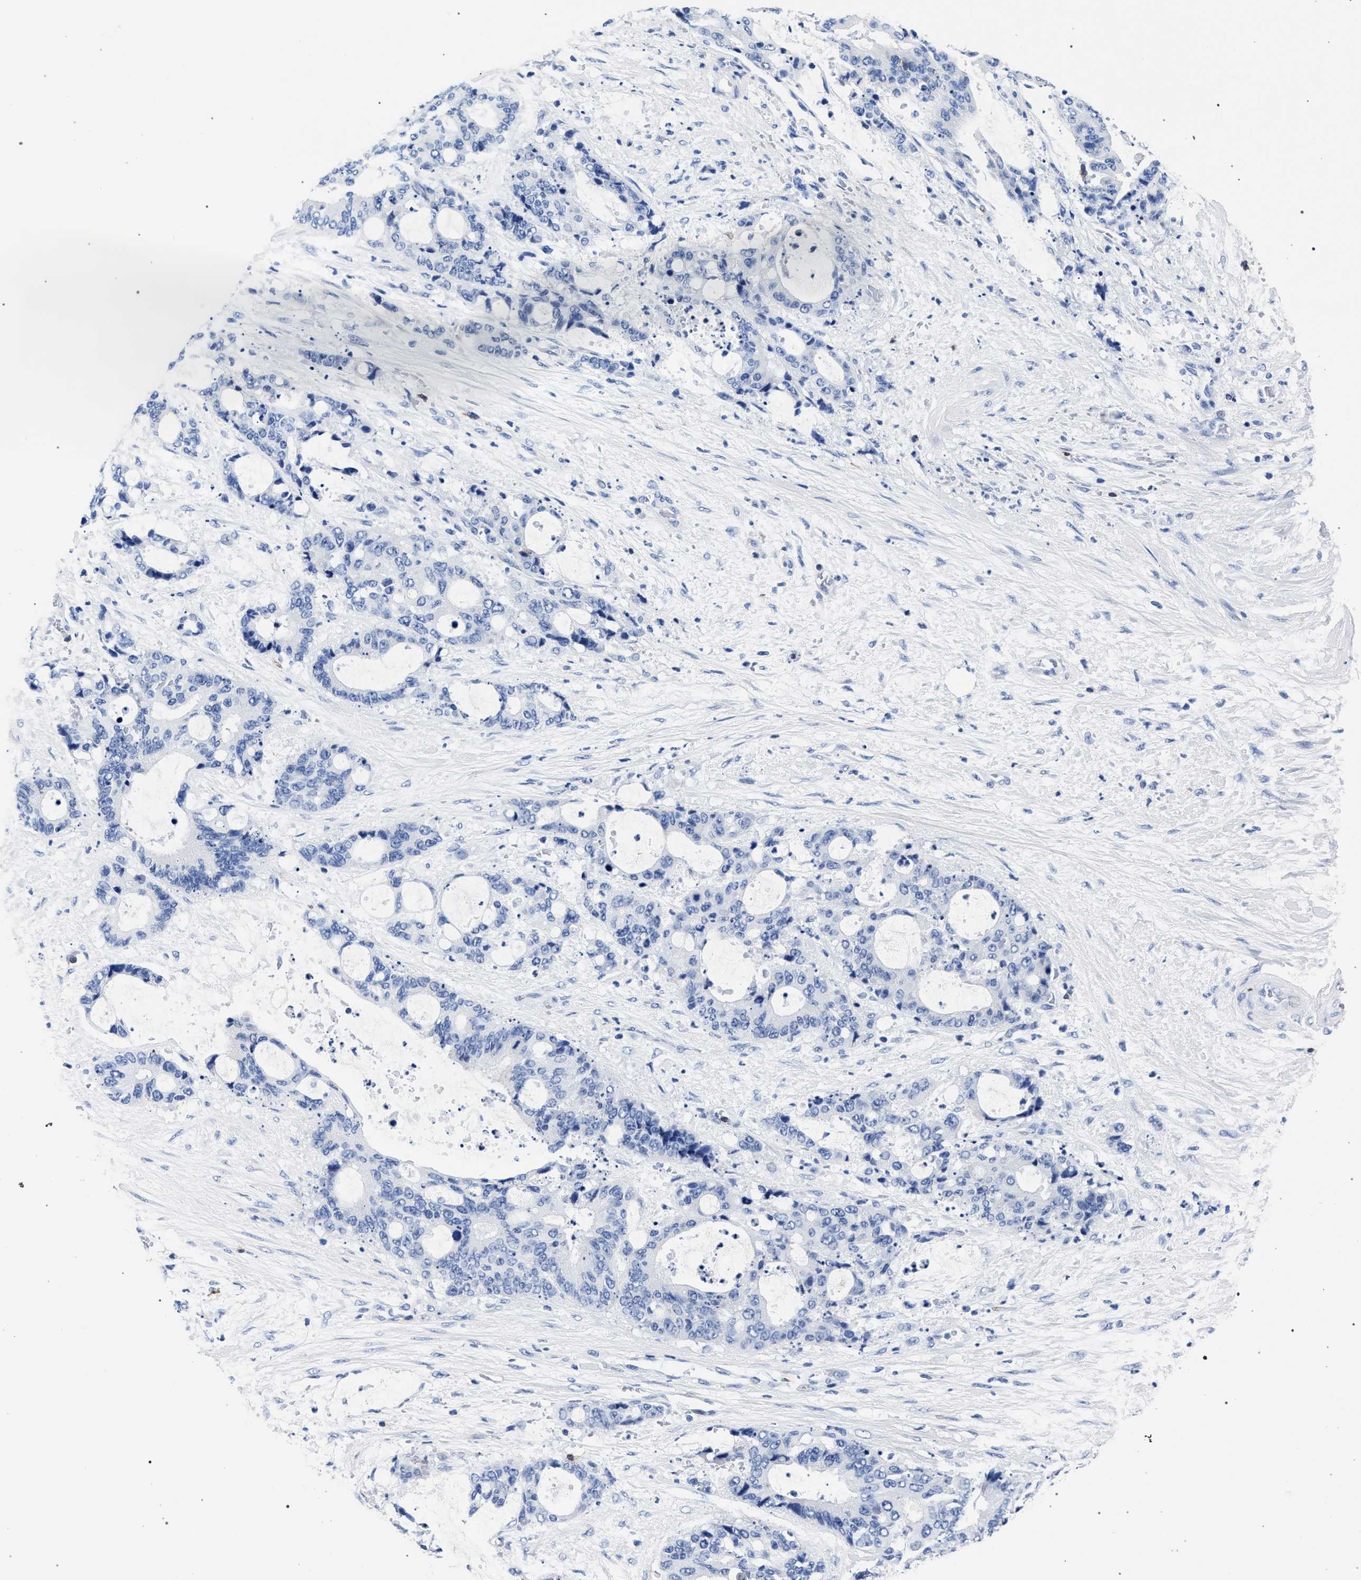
{"staining": {"intensity": "negative", "quantity": "none", "location": "none"}, "tissue": "liver cancer", "cell_type": "Tumor cells", "image_type": "cancer", "snomed": [{"axis": "morphology", "description": "Normal tissue, NOS"}, {"axis": "morphology", "description": "Cholangiocarcinoma"}, {"axis": "topography", "description": "Liver"}, {"axis": "topography", "description": "Peripheral nerve tissue"}], "caption": "Immunohistochemistry of human liver cancer (cholangiocarcinoma) displays no expression in tumor cells.", "gene": "KLRK1", "patient": {"sex": "female", "age": 73}}